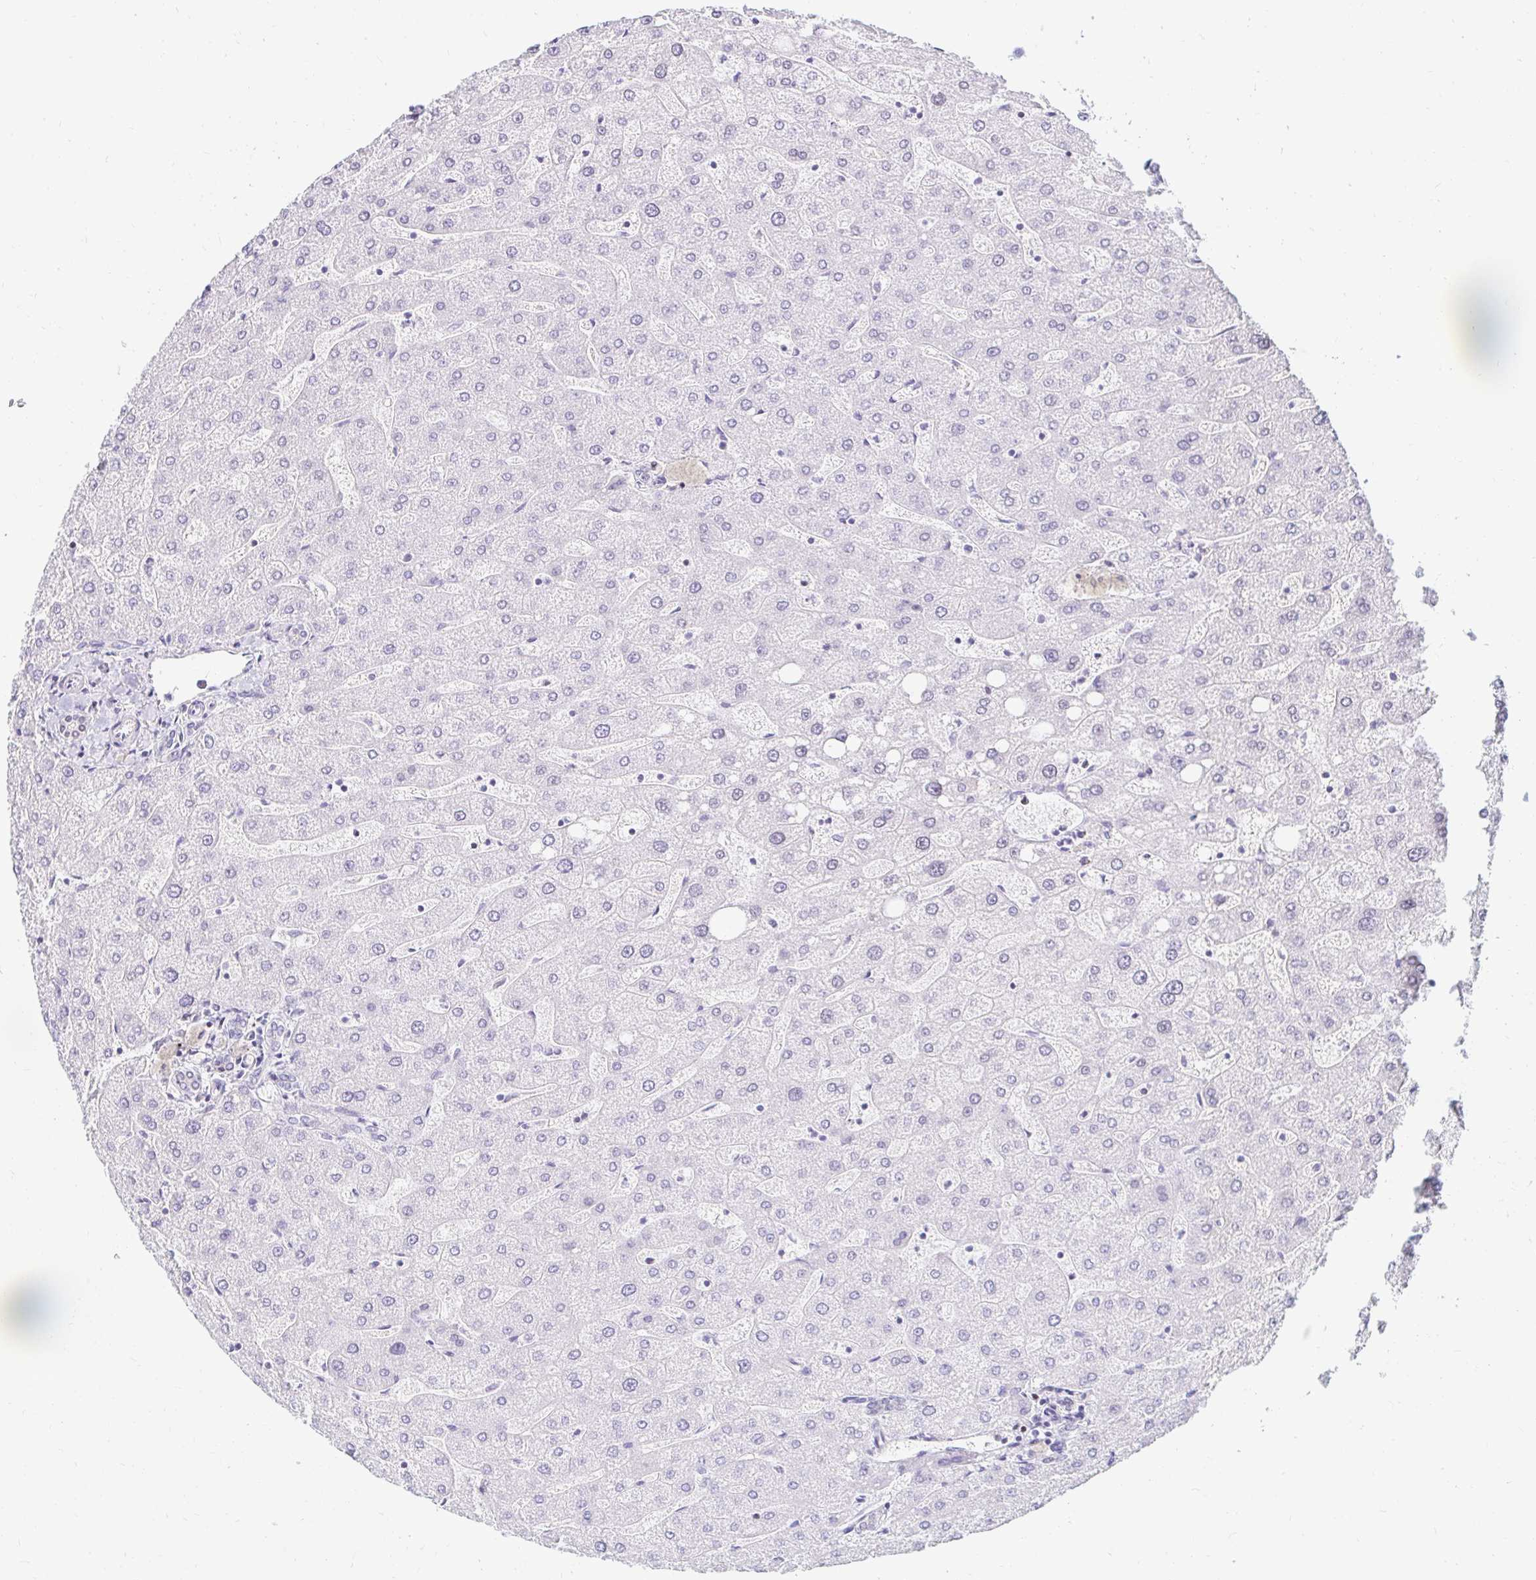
{"staining": {"intensity": "negative", "quantity": "none", "location": "none"}, "tissue": "liver", "cell_type": "Cholangiocytes", "image_type": "normal", "snomed": [{"axis": "morphology", "description": "Normal tissue, NOS"}, {"axis": "topography", "description": "Liver"}], "caption": "The immunohistochemistry micrograph has no significant expression in cholangiocytes of liver.", "gene": "CAPSL", "patient": {"sex": "male", "age": 67}}